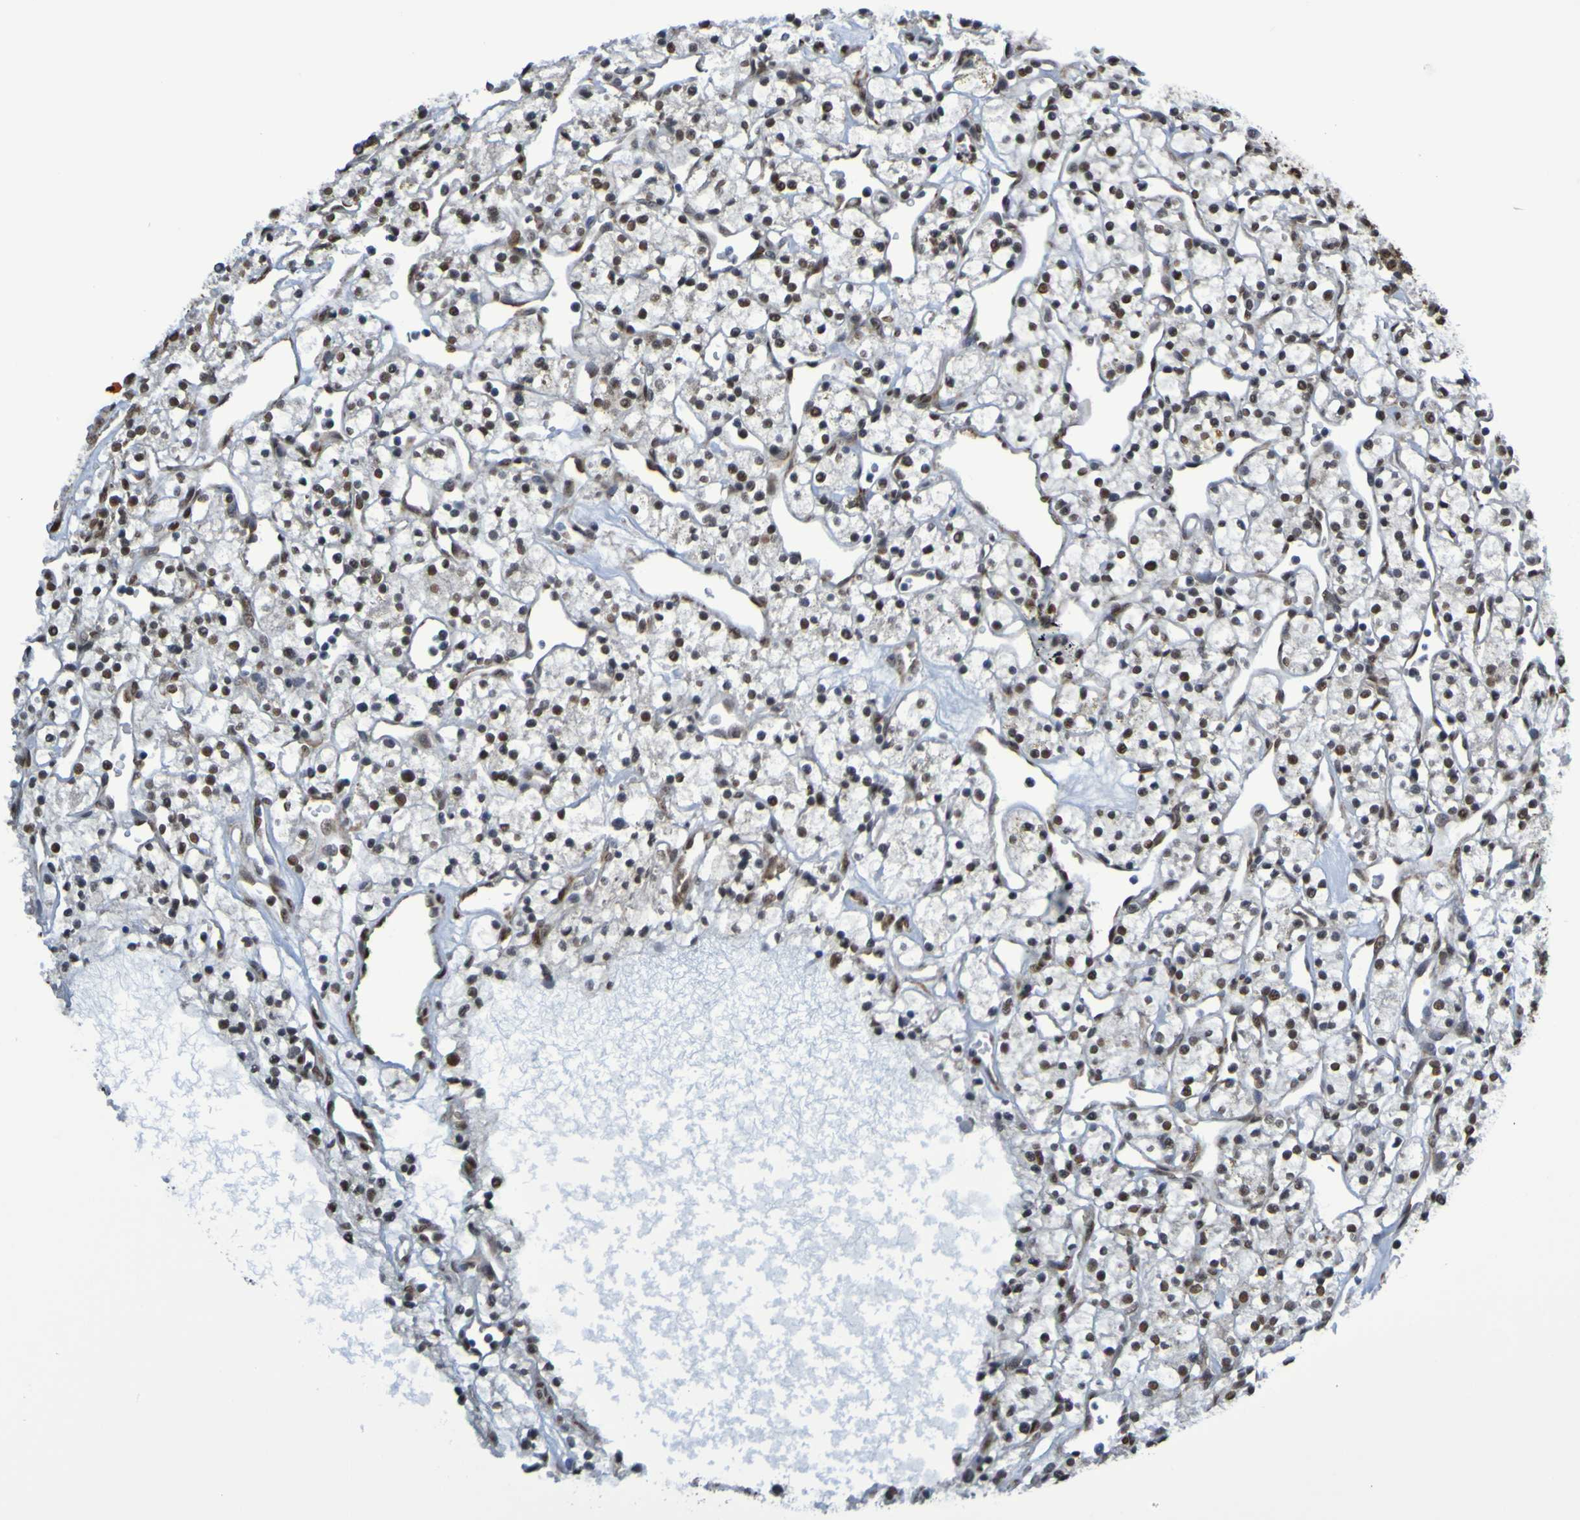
{"staining": {"intensity": "strong", "quantity": ">75%", "location": "nuclear"}, "tissue": "renal cancer", "cell_type": "Tumor cells", "image_type": "cancer", "snomed": [{"axis": "morphology", "description": "Adenocarcinoma, NOS"}, {"axis": "topography", "description": "Kidney"}], "caption": "The immunohistochemical stain highlights strong nuclear expression in tumor cells of renal adenocarcinoma tissue.", "gene": "HDAC2", "patient": {"sex": "female", "age": 60}}